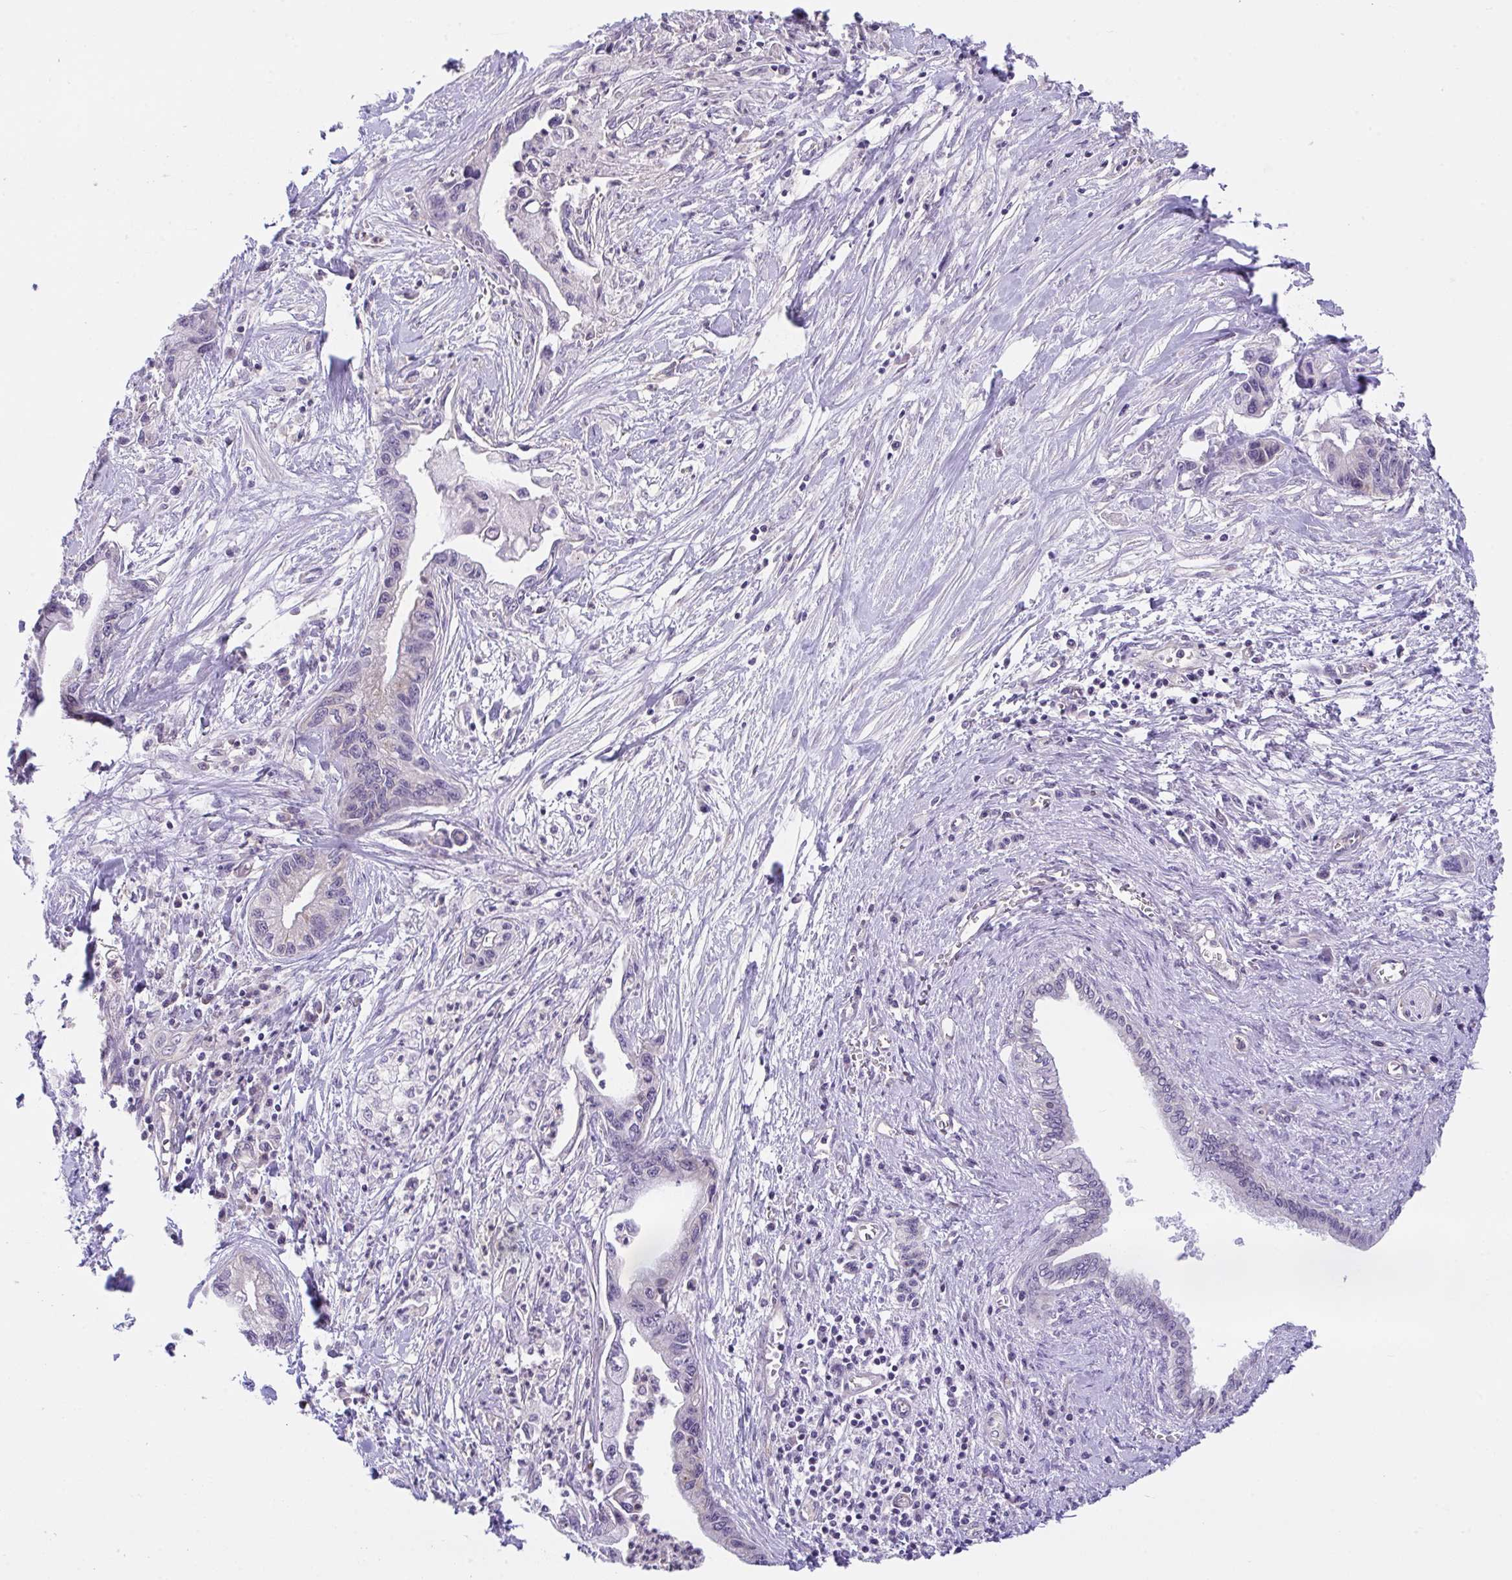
{"staining": {"intensity": "negative", "quantity": "none", "location": "none"}, "tissue": "pancreatic cancer", "cell_type": "Tumor cells", "image_type": "cancer", "snomed": [{"axis": "morphology", "description": "Adenocarcinoma, NOS"}, {"axis": "topography", "description": "Pancreas"}], "caption": "Tumor cells show no significant staining in pancreatic cancer (adenocarcinoma).", "gene": "RHOXF1", "patient": {"sex": "male", "age": 61}}